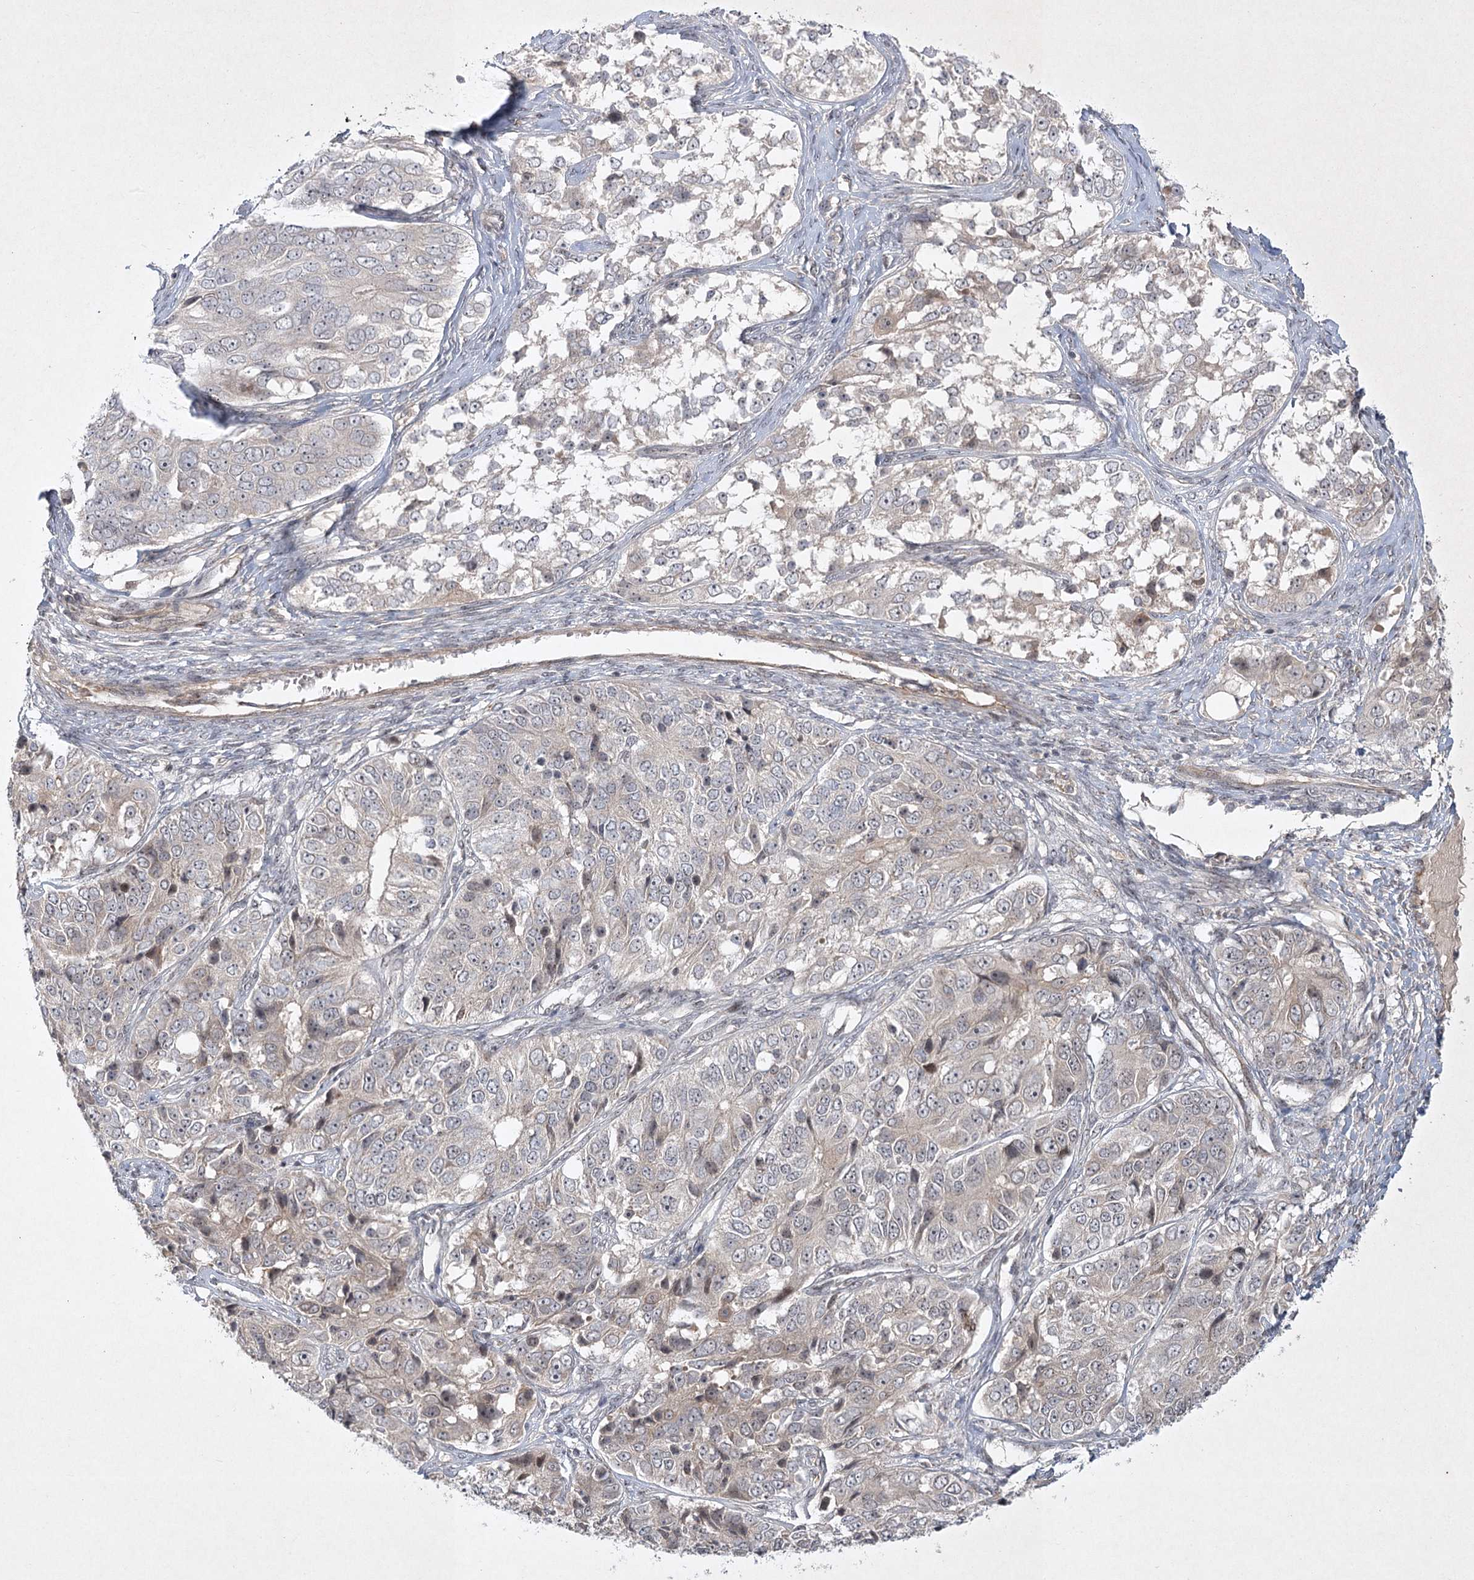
{"staining": {"intensity": "weak", "quantity": "<25%", "location": "cytoplasmic/membranous"}, "tissue": "ovarian cancer", "cell_type": "Tumor cells", "image_type": "cancer", "snomed": [{"axis": "morphology", "description": "Carcinoma, endometroid"}, {"axis": "topography", "description": "Ovary"}], "caption": "DAB (3,3'-diaminobenzidine) immunohistochemical staining of human ovarian endometroid carcinoma reveals no significant positivity in tumor cells. Nuclei are stained in blue.", "gene": "SH2D3A", "patient": {"sex": "female", "age": 51}}